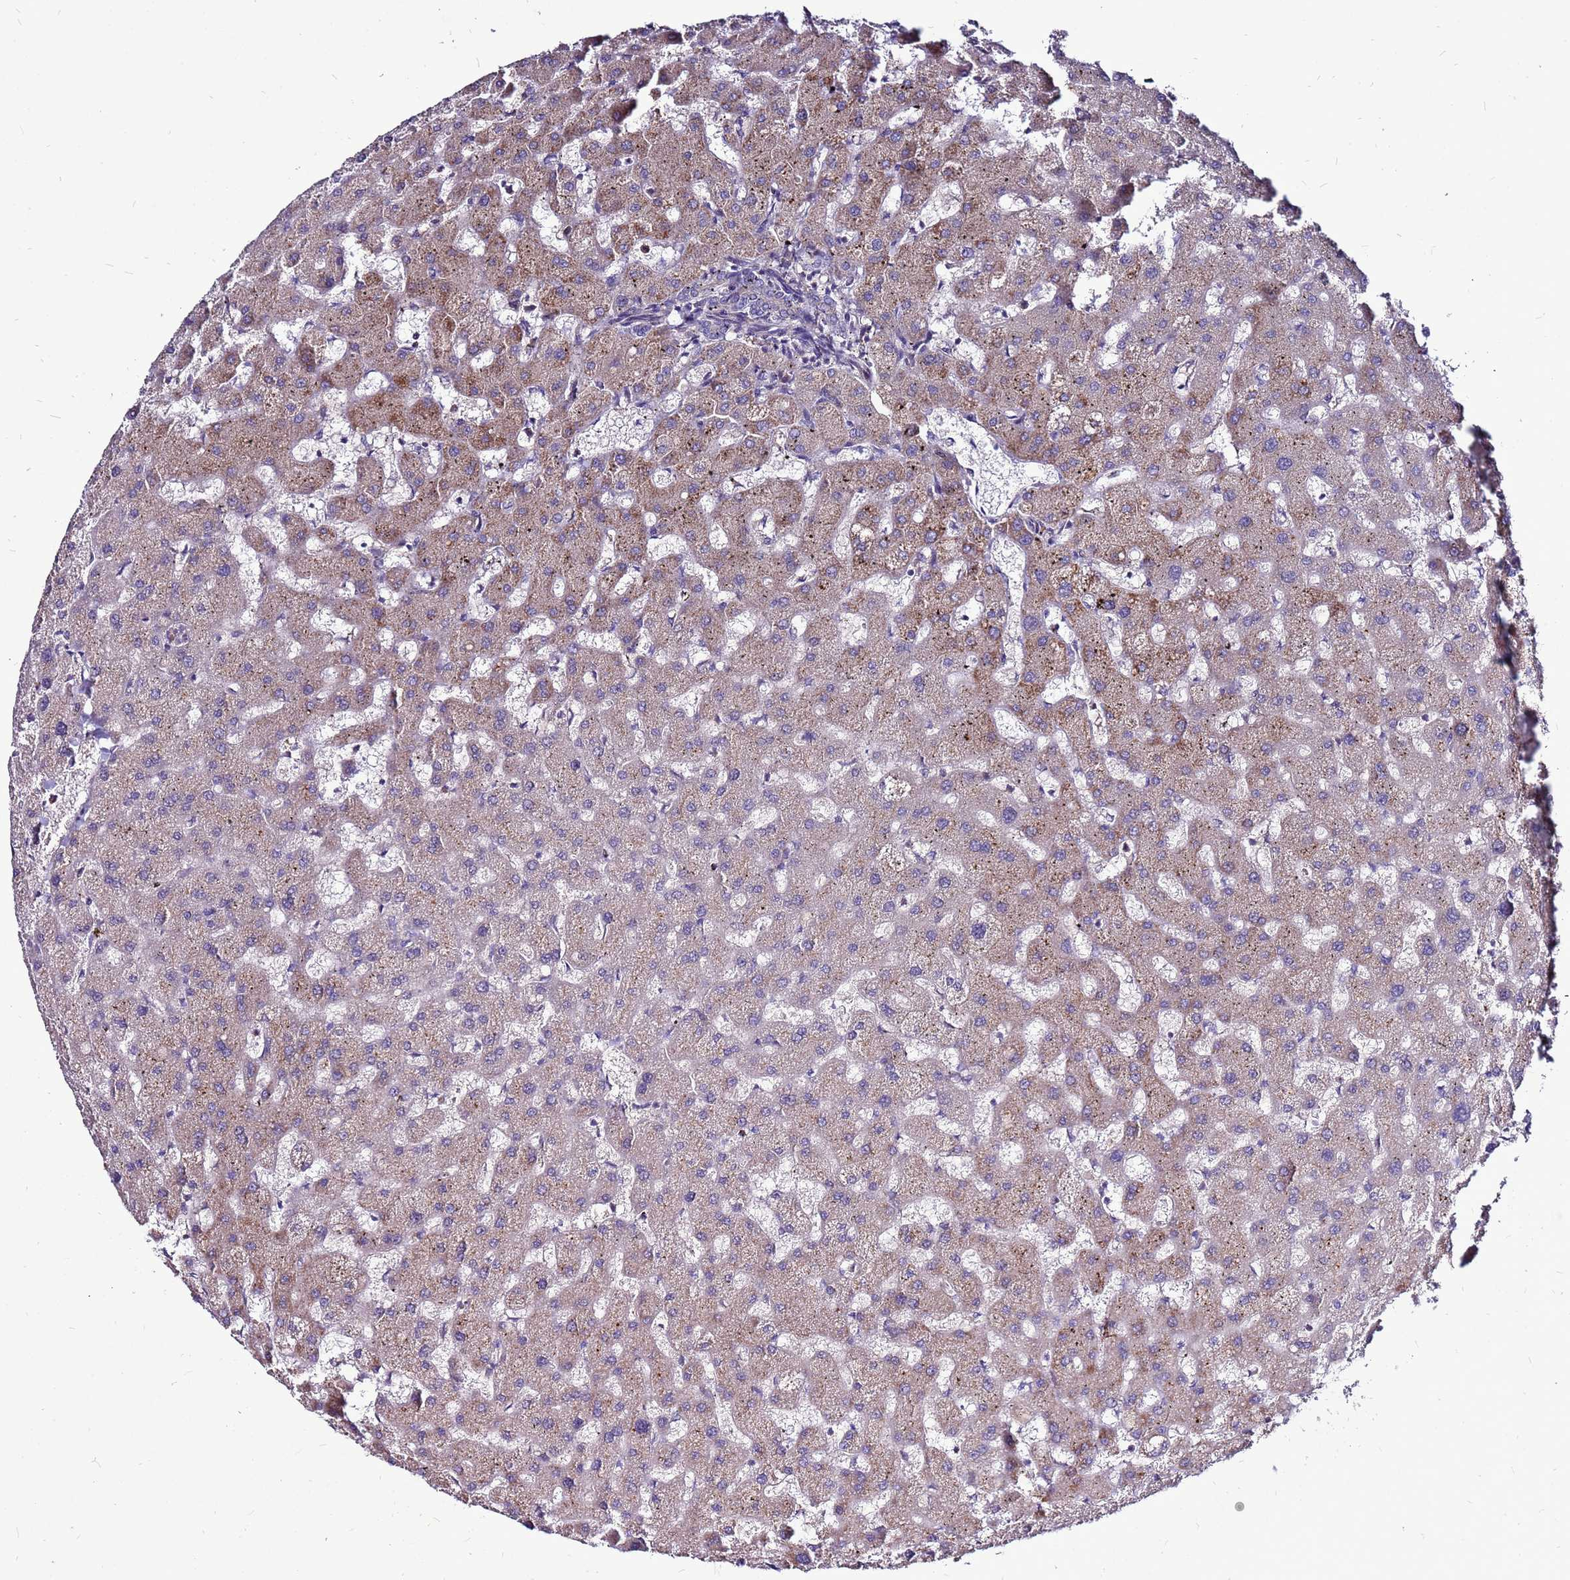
{"staining": {"intensity": "negative", "quantity": "none", "location": "none"}, "tissue": "liver", "cell_type": "Cholangiocytes", "image_type": "normal", "snomed": [{"axis": "morphology", "description": "Normal tissue, NOS"}, {"axis": "topography", "description": "Liver"}], "caption": "This is a photomicrograph of immunohistochemistry (IHC) staining of unremarkable liver, which shows no positivity in cholangiocytes. (Stains: DAB immunohistochemistry with hematoxylin counter stain, Microscopy: brightfield microscopy at high magnification).", "gene": "GPN3", "patient": {"sex": "female", "age": 63}}